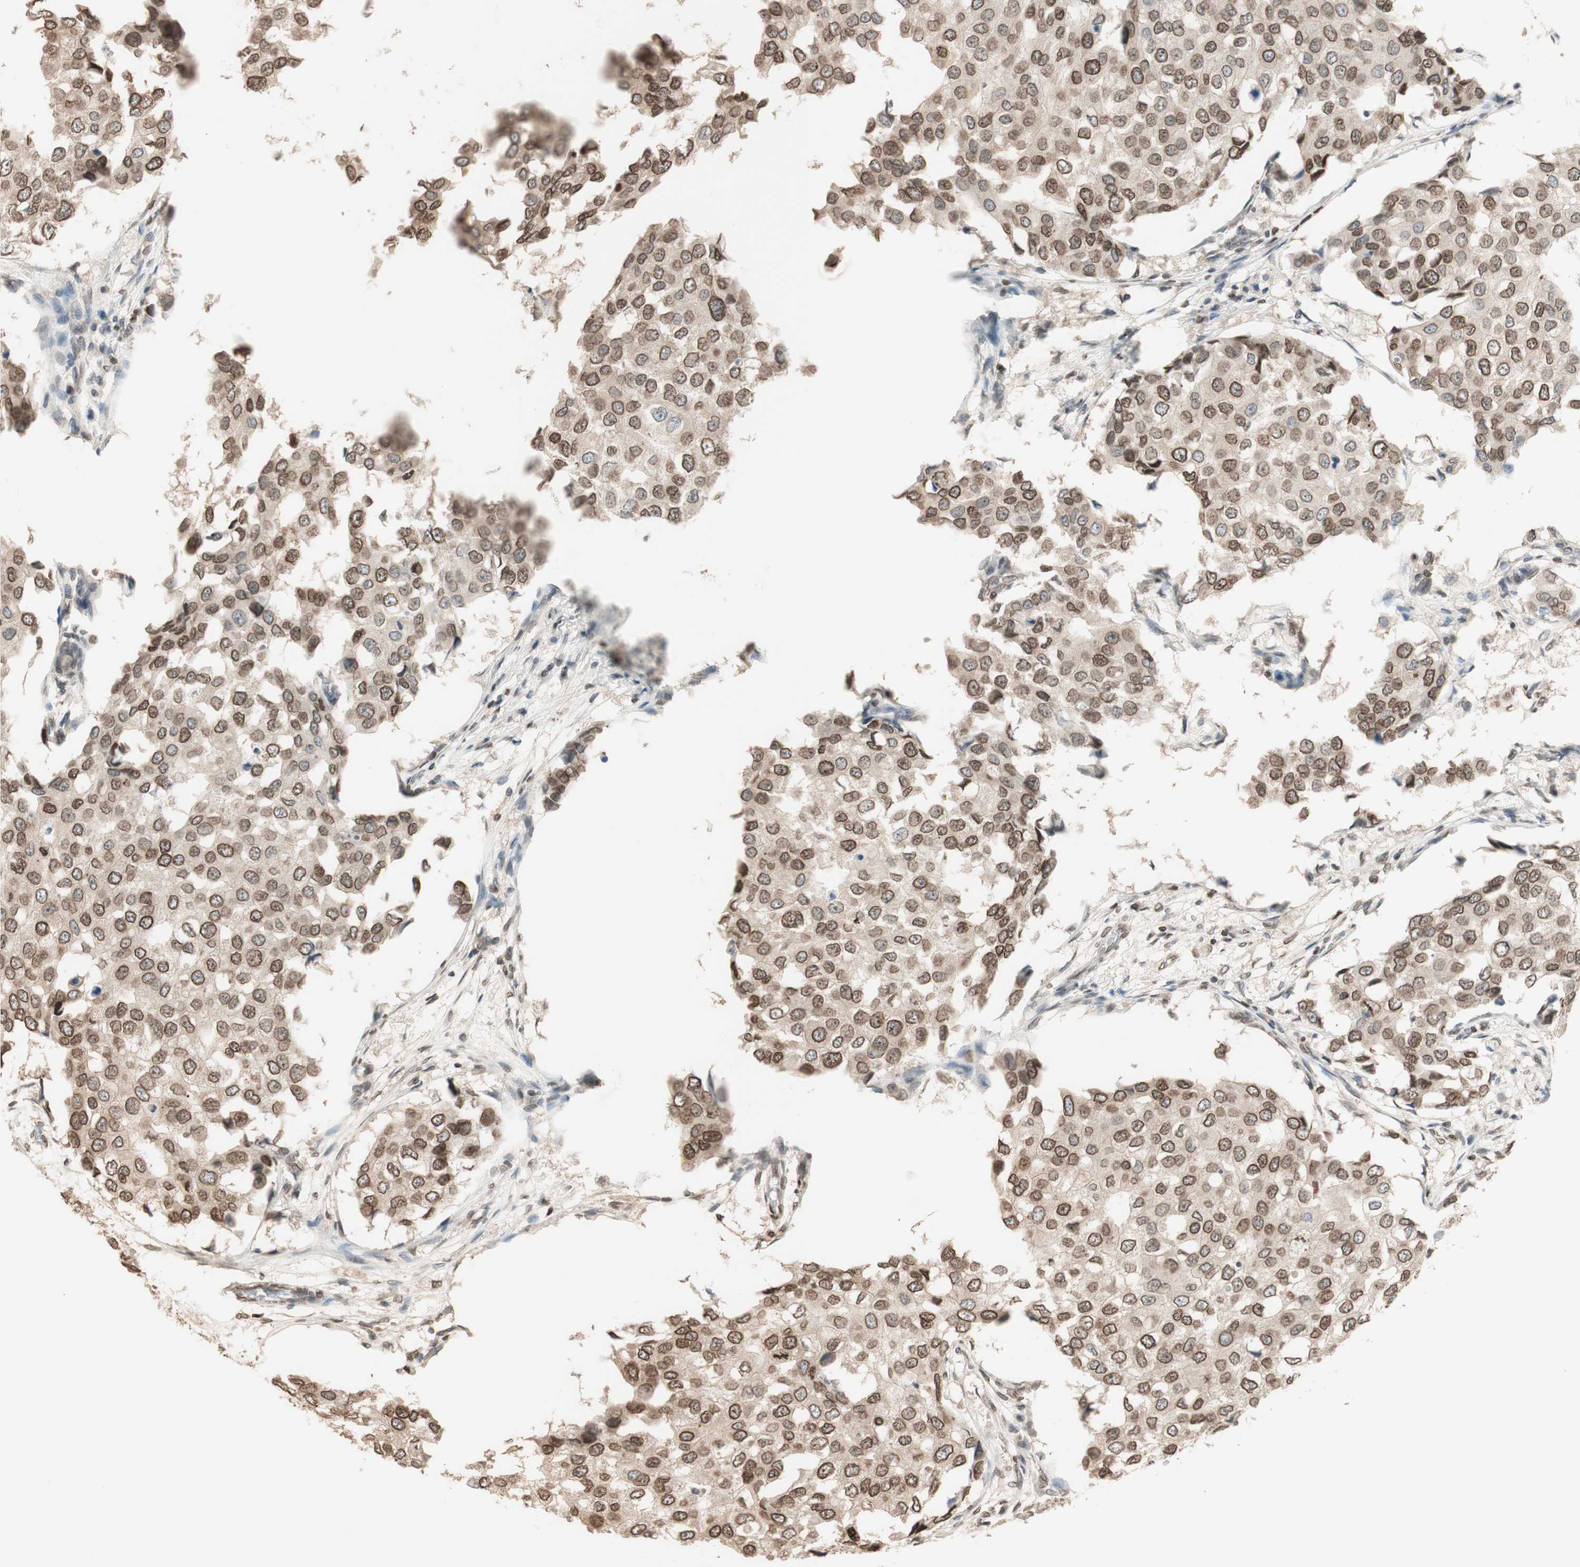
{"staining": {"intensity": "moderate", "quantity": ">75%", "location": "cytoplasmic/membranous,nuclear"}, "tissue": "breast cancer", "cell_type": "Tumor cells", "image_type": "cancer", "snomed": [{"axis": "morphology", "description": "Duct carcinoma"}, {"axis": "topography", "description": "Breast"}], "caption": "The photomicrograph demonstrates staining of breast invasive ductal carcinoma, revealing moderate cytoplasmic/membranous and nuclear protein expression (brown color) within tumor cells.", "gene": "TMPO", "patient": {"sex": "female", "age": 27}}